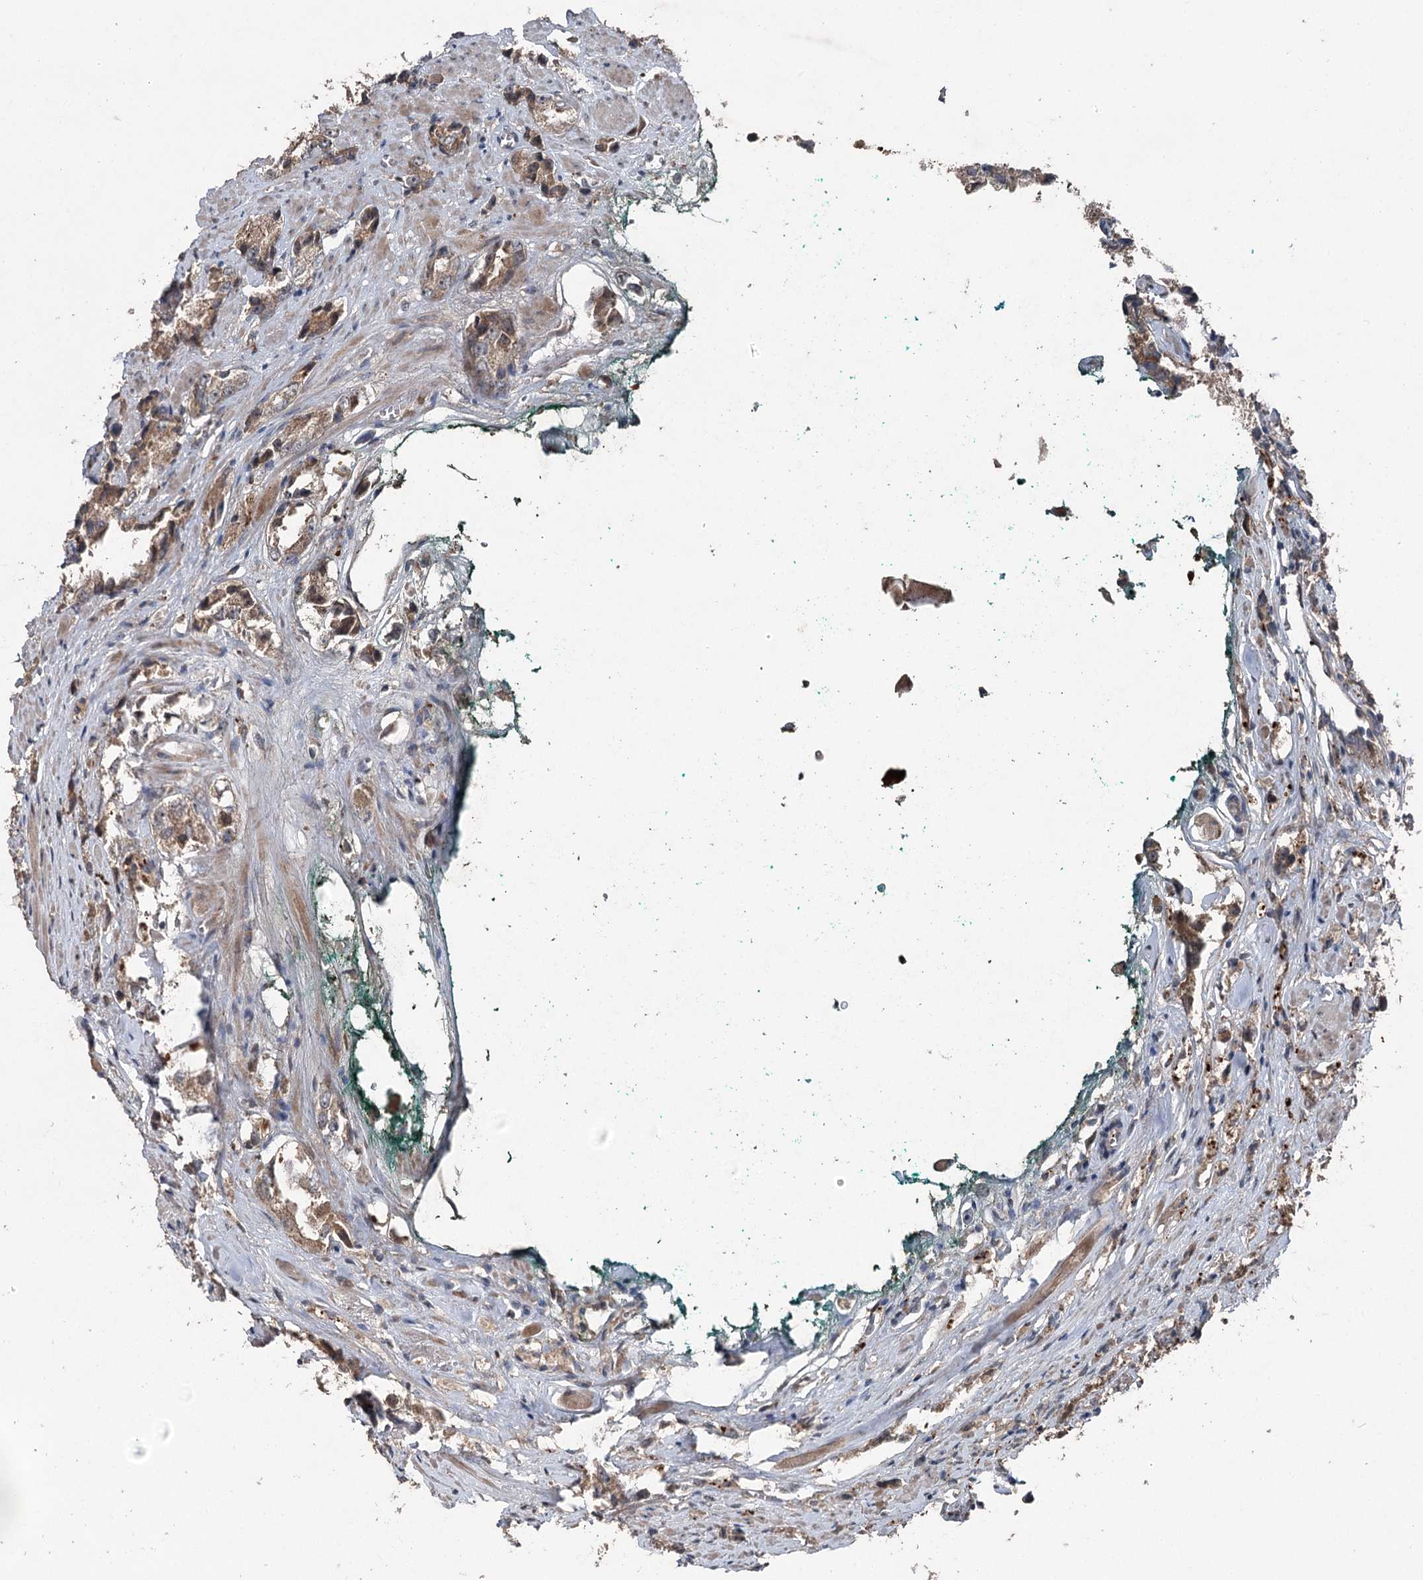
{"staining": {"intensity": "moderate", "quantity": ">75%", "location": "cytoplasmic/membranous"}, "tissue": "prostate cancer", "cell_type": "Tumor cells", "image_type": "cancer", "snomed": [{"axis": "morphology", "description": "Adenocarcinoma, High grade"}, {"axis": "topography", "description": "Prostate"}], "caption": "A medium amount of moderate cytoplasmic/membranous positivity is seen in about >75% of tumor cells in adenocarcinoma (high-grade) (prostate) tissue.", "gene": "MAPK8IP2", "patient": {"sex": "male", "age": 66}}